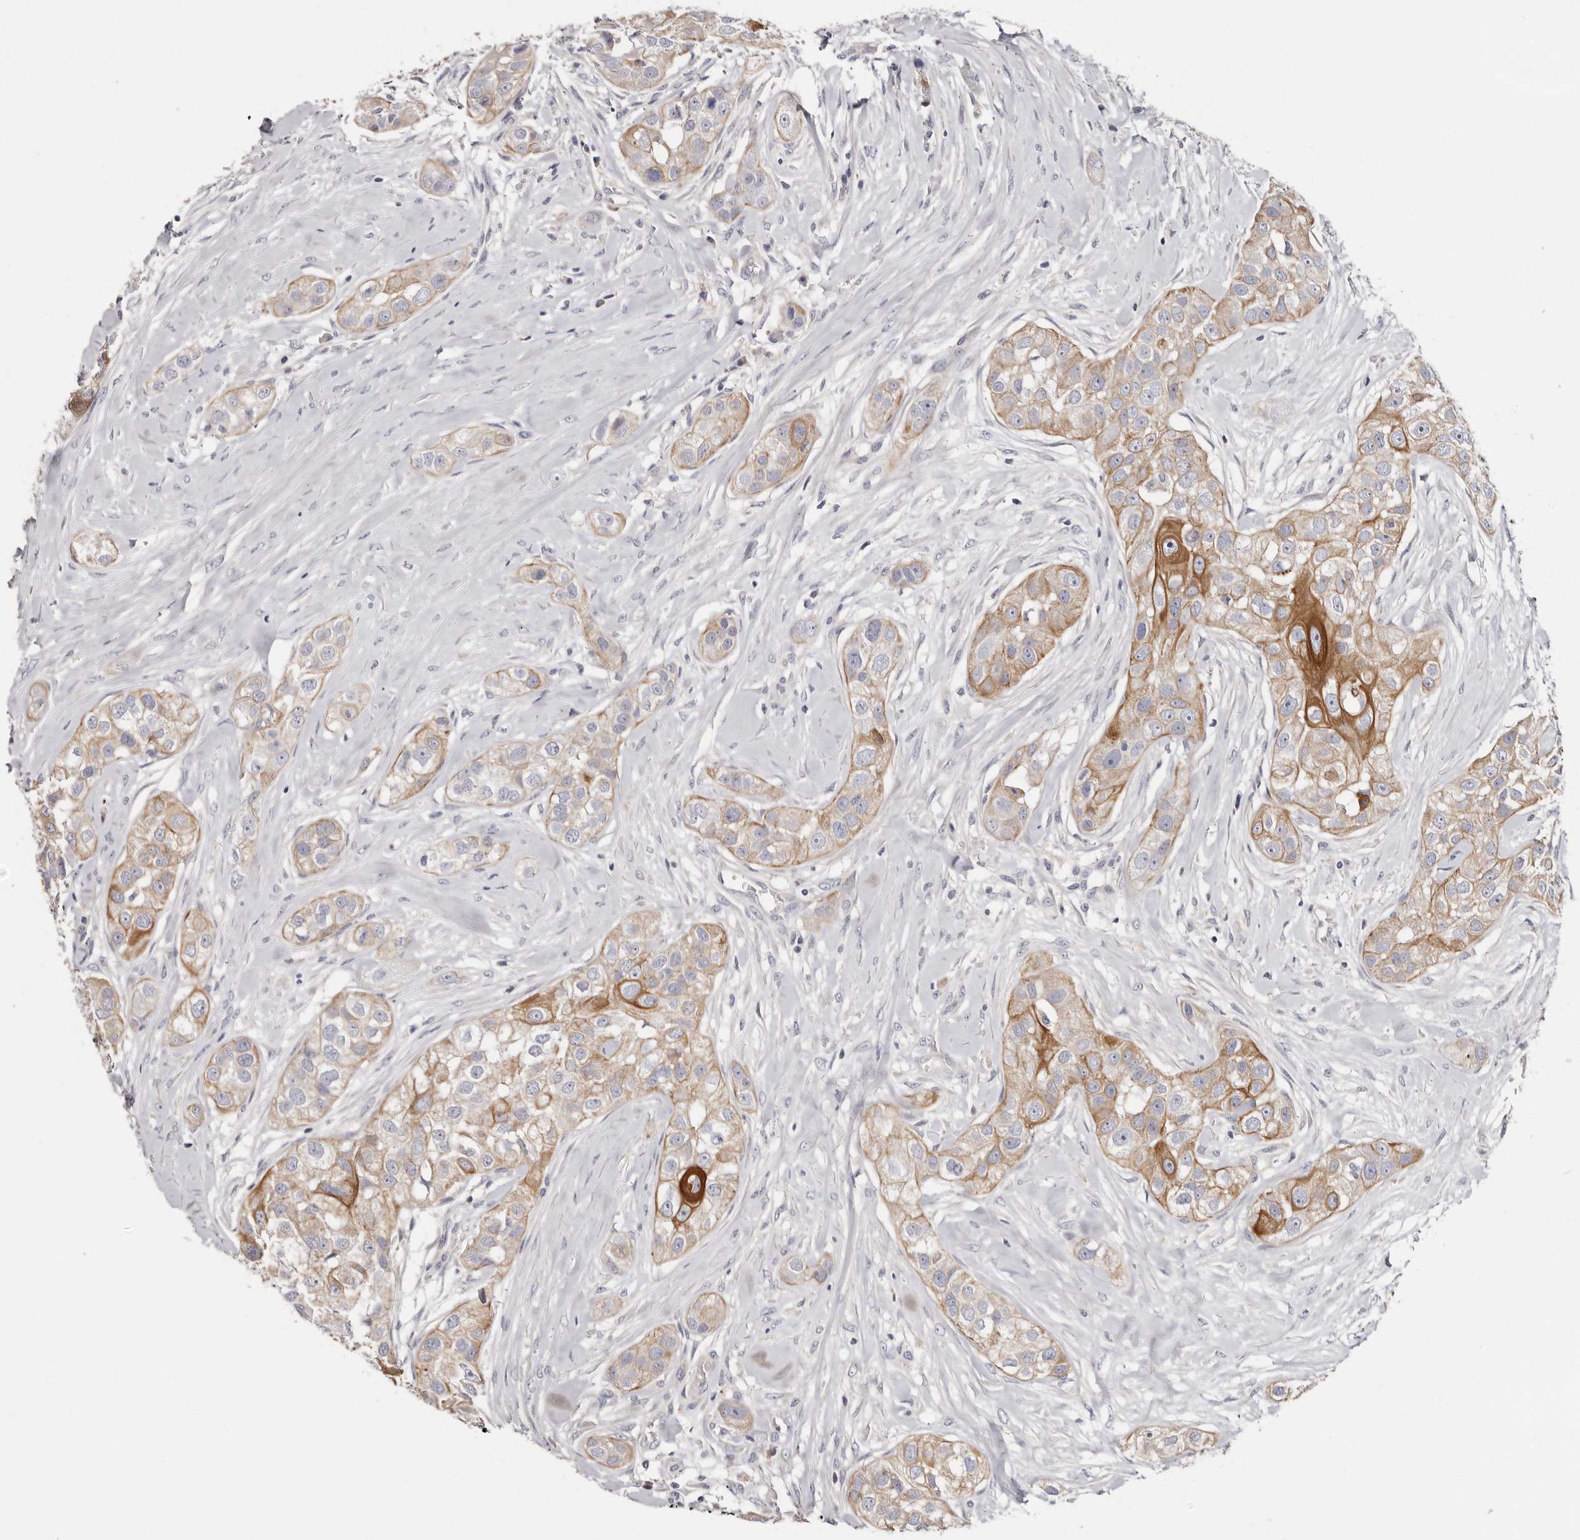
{"staining": {"intensity": "strong", "quantity": "<25%", "location": "cytoplasmic/membranous"}, "tissue": "head and neck cancer", "cell_type": "Tumor cells", "image_type": "cancer", "snomed": [{"axis": "morphology", "description": "Normal tissue, NOS"}, {"axis": "morphology", "description": "Squamous cell carcinoma, NOS"}, {"axis": "topography", "description": "Skeletal muscle"}, {"axis": "topography", "description": "Head-Neck"}], "caption": "Head and neck squamous cell carcinoma stained with a protein marker displays strong staining in tumor cells.", "gene": "STK16", "patient": {"sex": "male", "age": 51}}